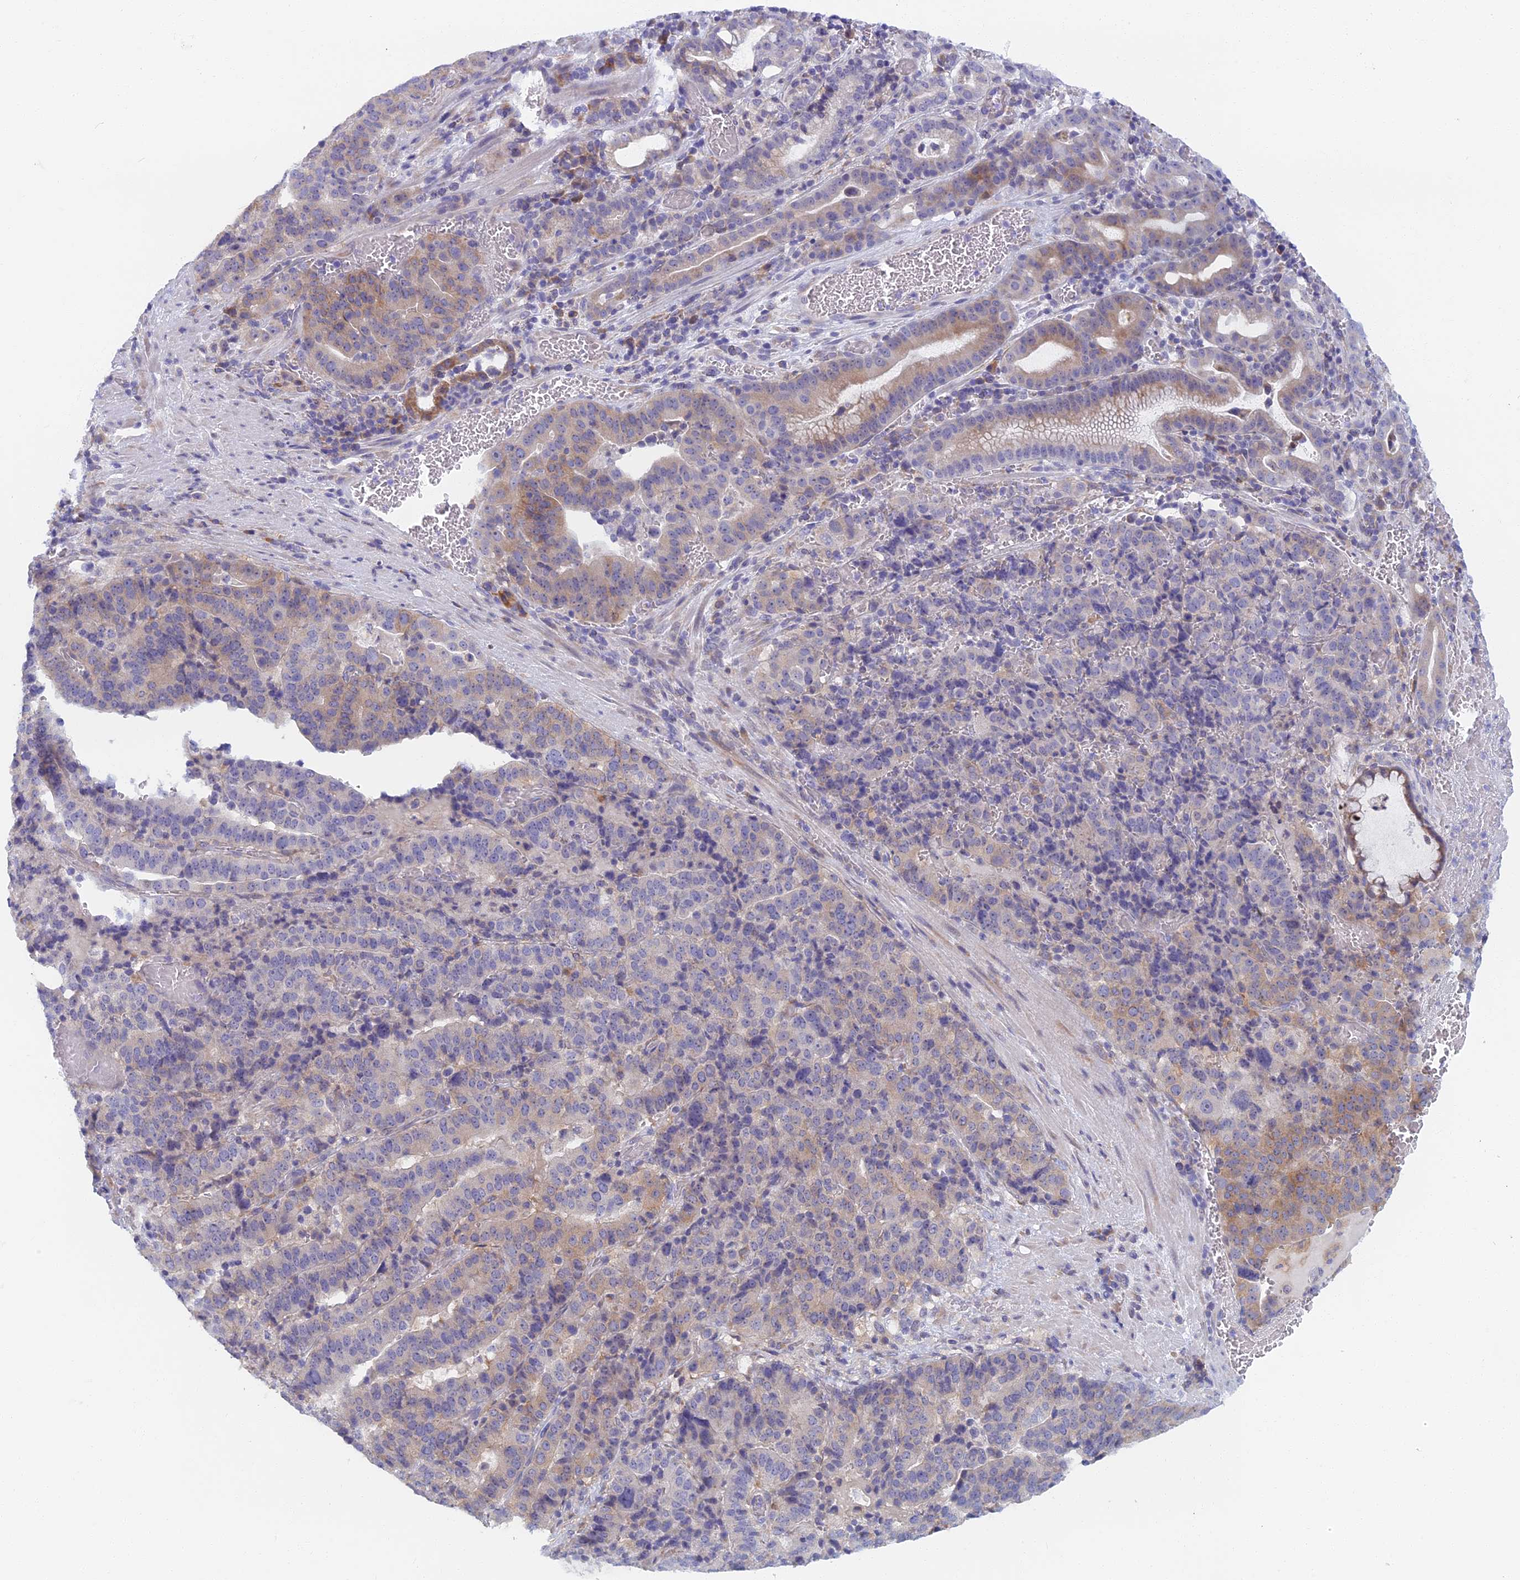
{"staining": {"intensity": "weak", "quantity": "<25%", "location": "cytoplasmic/membranous"}, "tissue": "stomach cancer", "cell_type": "Tumor cells", "image_type": "cancer", "snomed": [{"axis": "morphology", "description": "Adenocarcinoma, NOS"}, {"axis": "topography", "description": "Stomach"}], "caption": "There is no significant expression in tumor cells of stomach cancer.", "gene": "DDX51", "patient": {"sex": "male", "age": 48}}